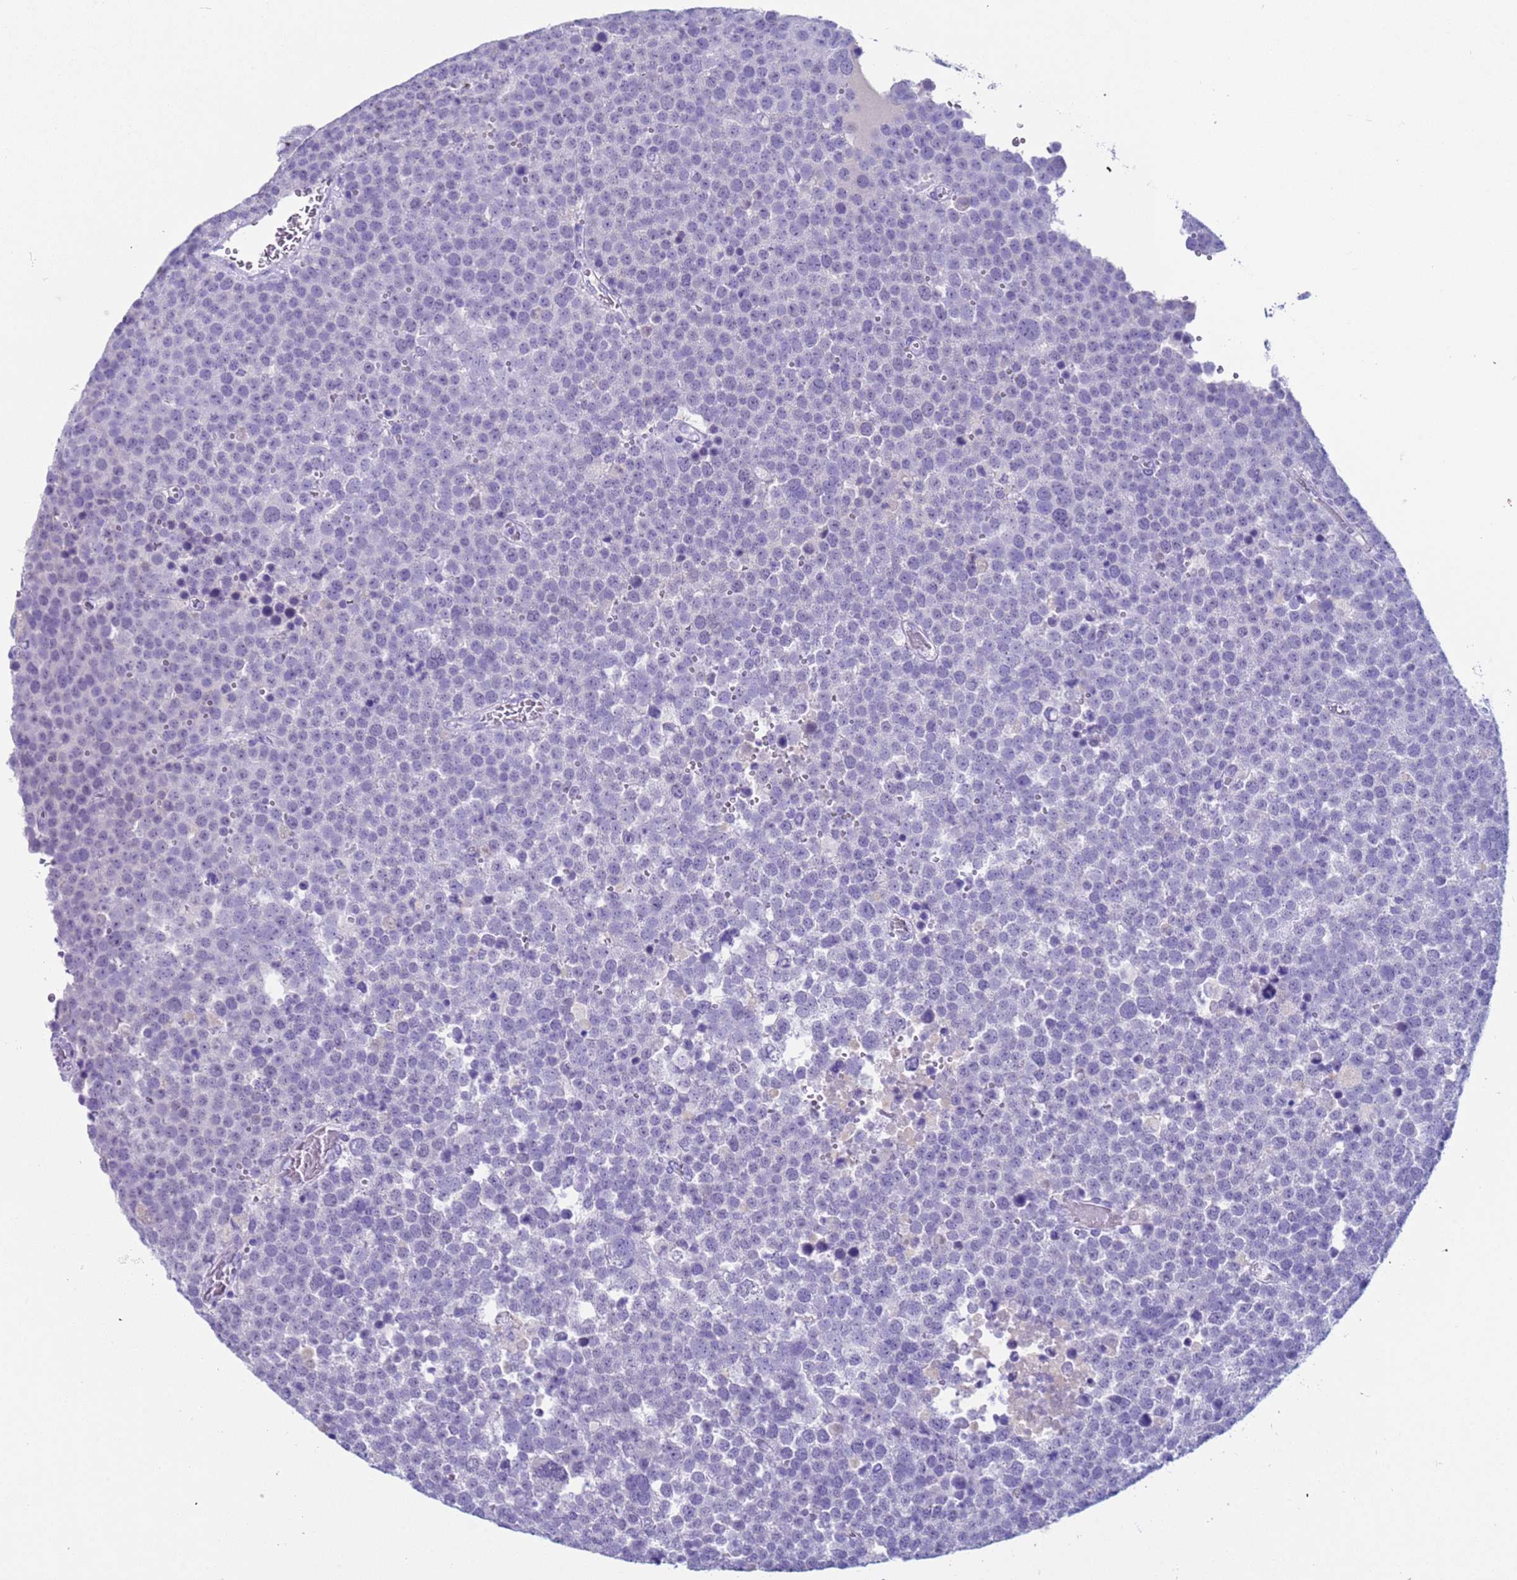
{"staining": {"intensity": "negative", "quantity": "none", "location": "none"}, "tissue": "testis cancer", "cell_type": "Tumor cells", "image_type": "cancer", "snomed": [{"axis": "morphology", "description": "Seminoma, NOS"}, {"axis": "topography", "description": "Testis"}], "caption": "Human testis seminoma stained for a protein using immunohistochemistry (IHC) exhibits no expression in tumor cells.", "gene": "CKM", "patient": {"sex": "male", "age": 71}}